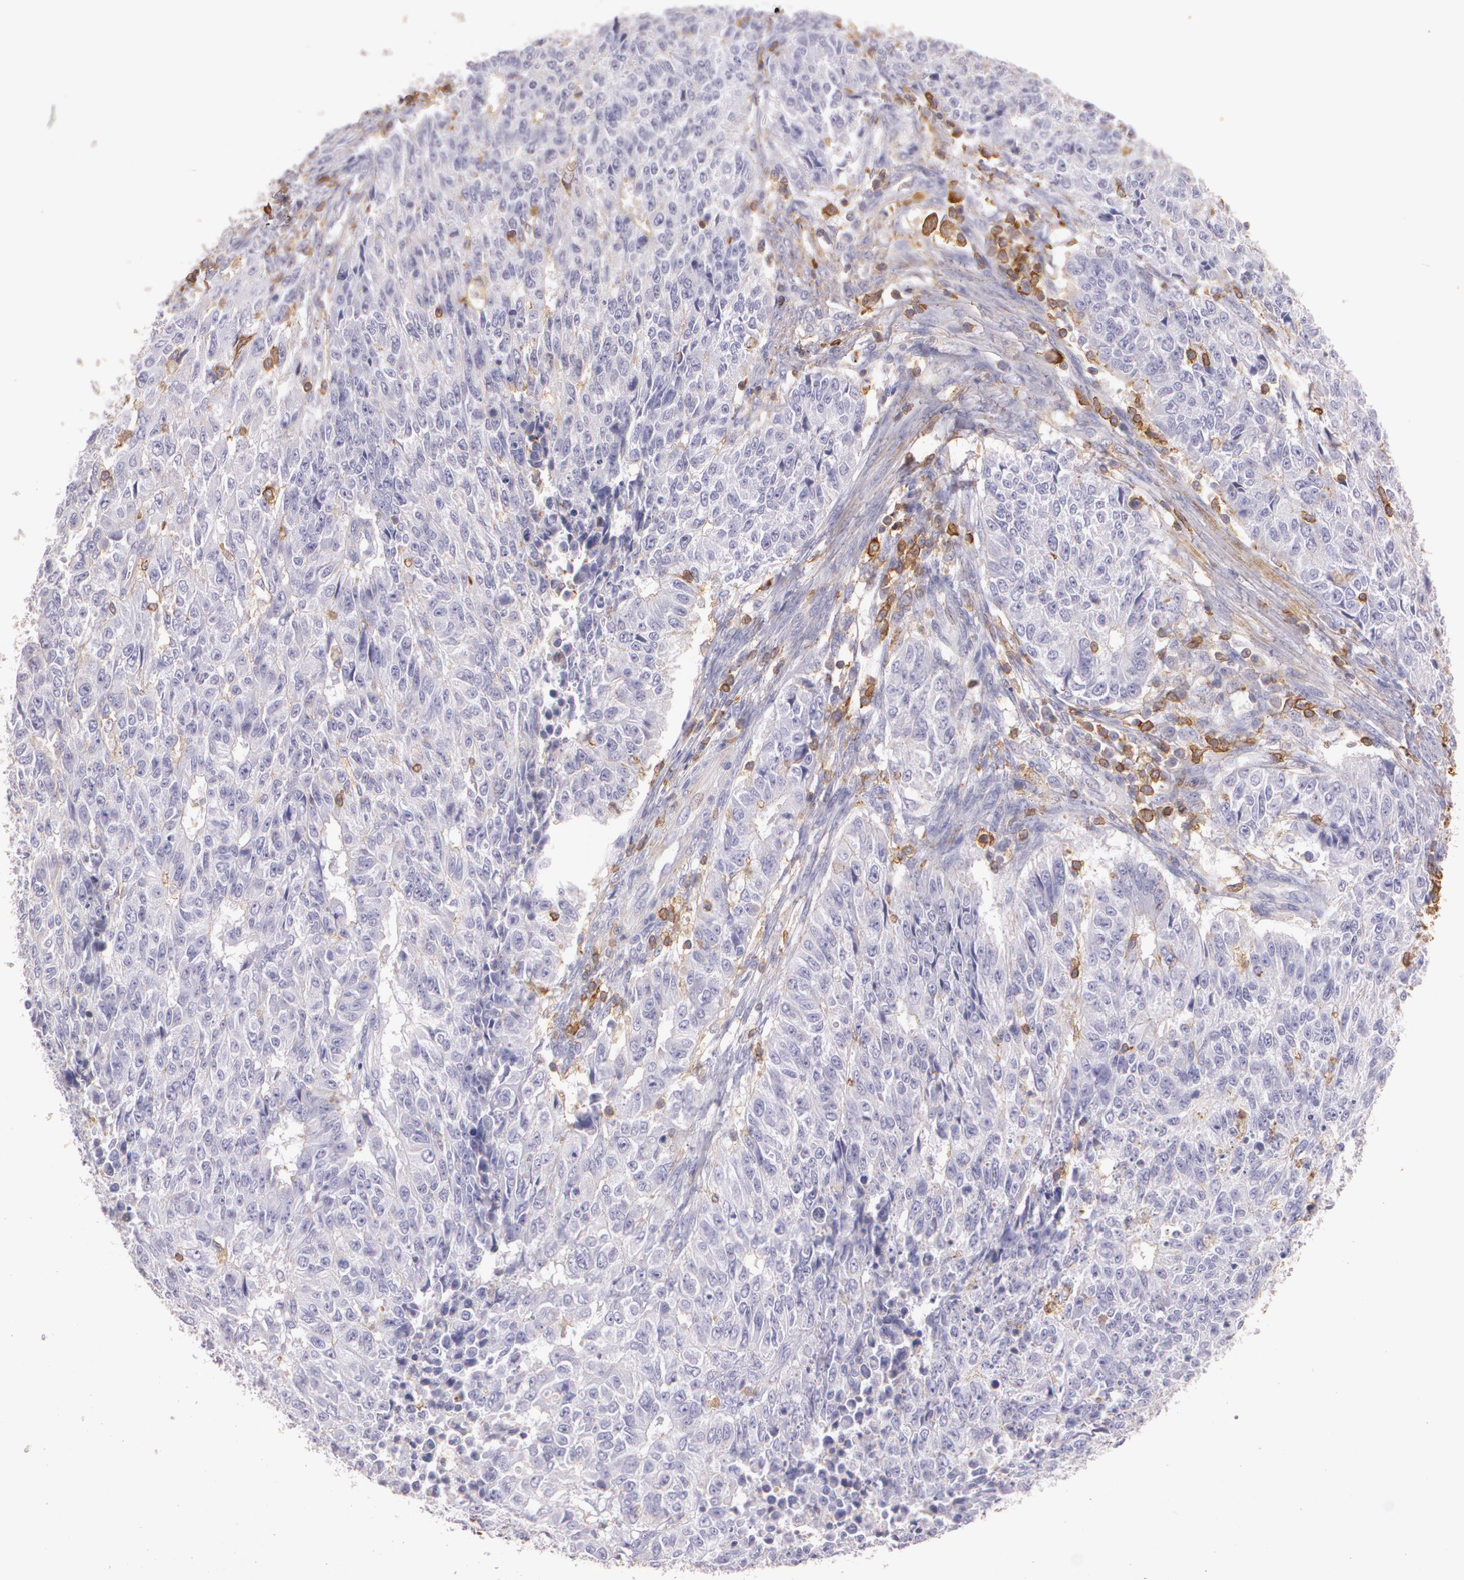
{"staining": {"intensity": "negative", "quantity": "none", "location": "none"}, "tissue": "endometrial cancer", "cell_type": "Tumor cells", "image_type": "cancer", "snomed": [{"axis": "morphology", "description": "Adenocarcinoma, NOS"}, {"axis": "topography", "description": "Endometrium"}], "caption": "High power microscopy histopathology image of an immunohistochemistry (IHC) image of endometrial adenocarcinoma, revealing no significant staining in tumor cells. (DAB immunohistochemistry visualized using brightfield microscopy, high magnification).", "gene": "TGFBR1", "patient": {"sex": "female", "age": 42}}